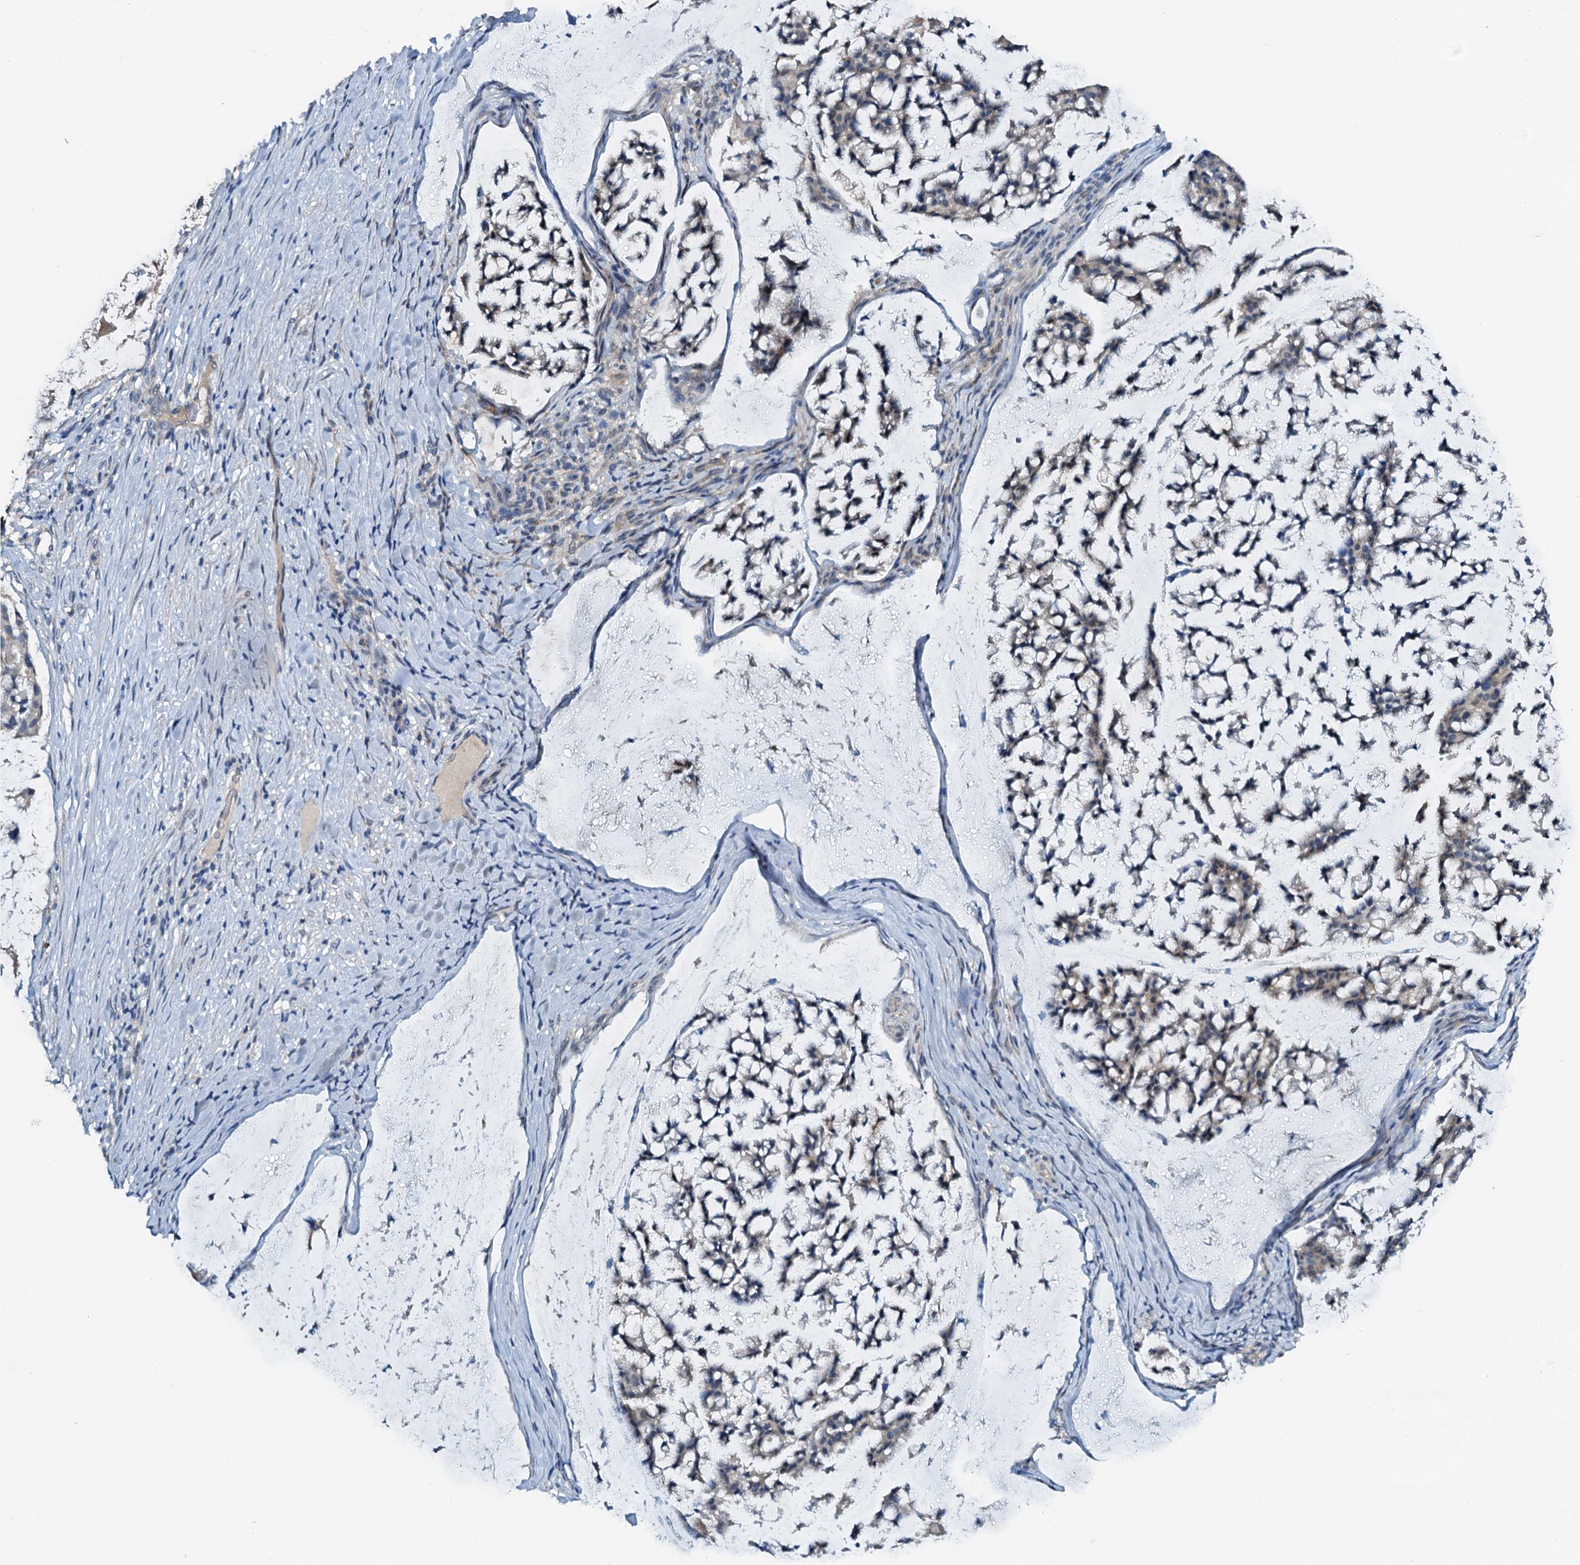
{"staining": {"intensity": "weak", "quantity": "<25%", "location": "cytoplasmic/membranous"}, "tissue": "stomach cancer", "cell_type": "Tumor cells", "image_type": "cancer", "snomed": [{"axis": "morphology", "description": "Adenocarcinoma, NOS"}, {"axis": "topography", "description": "Stomach, lower"}], "caption": "Immunohistochemical staining of stomach adenocarcinoma shows no significant staining in tumor cells.", "gene": "ZNF606", "patient": {"sex": "male", "age": 67}}